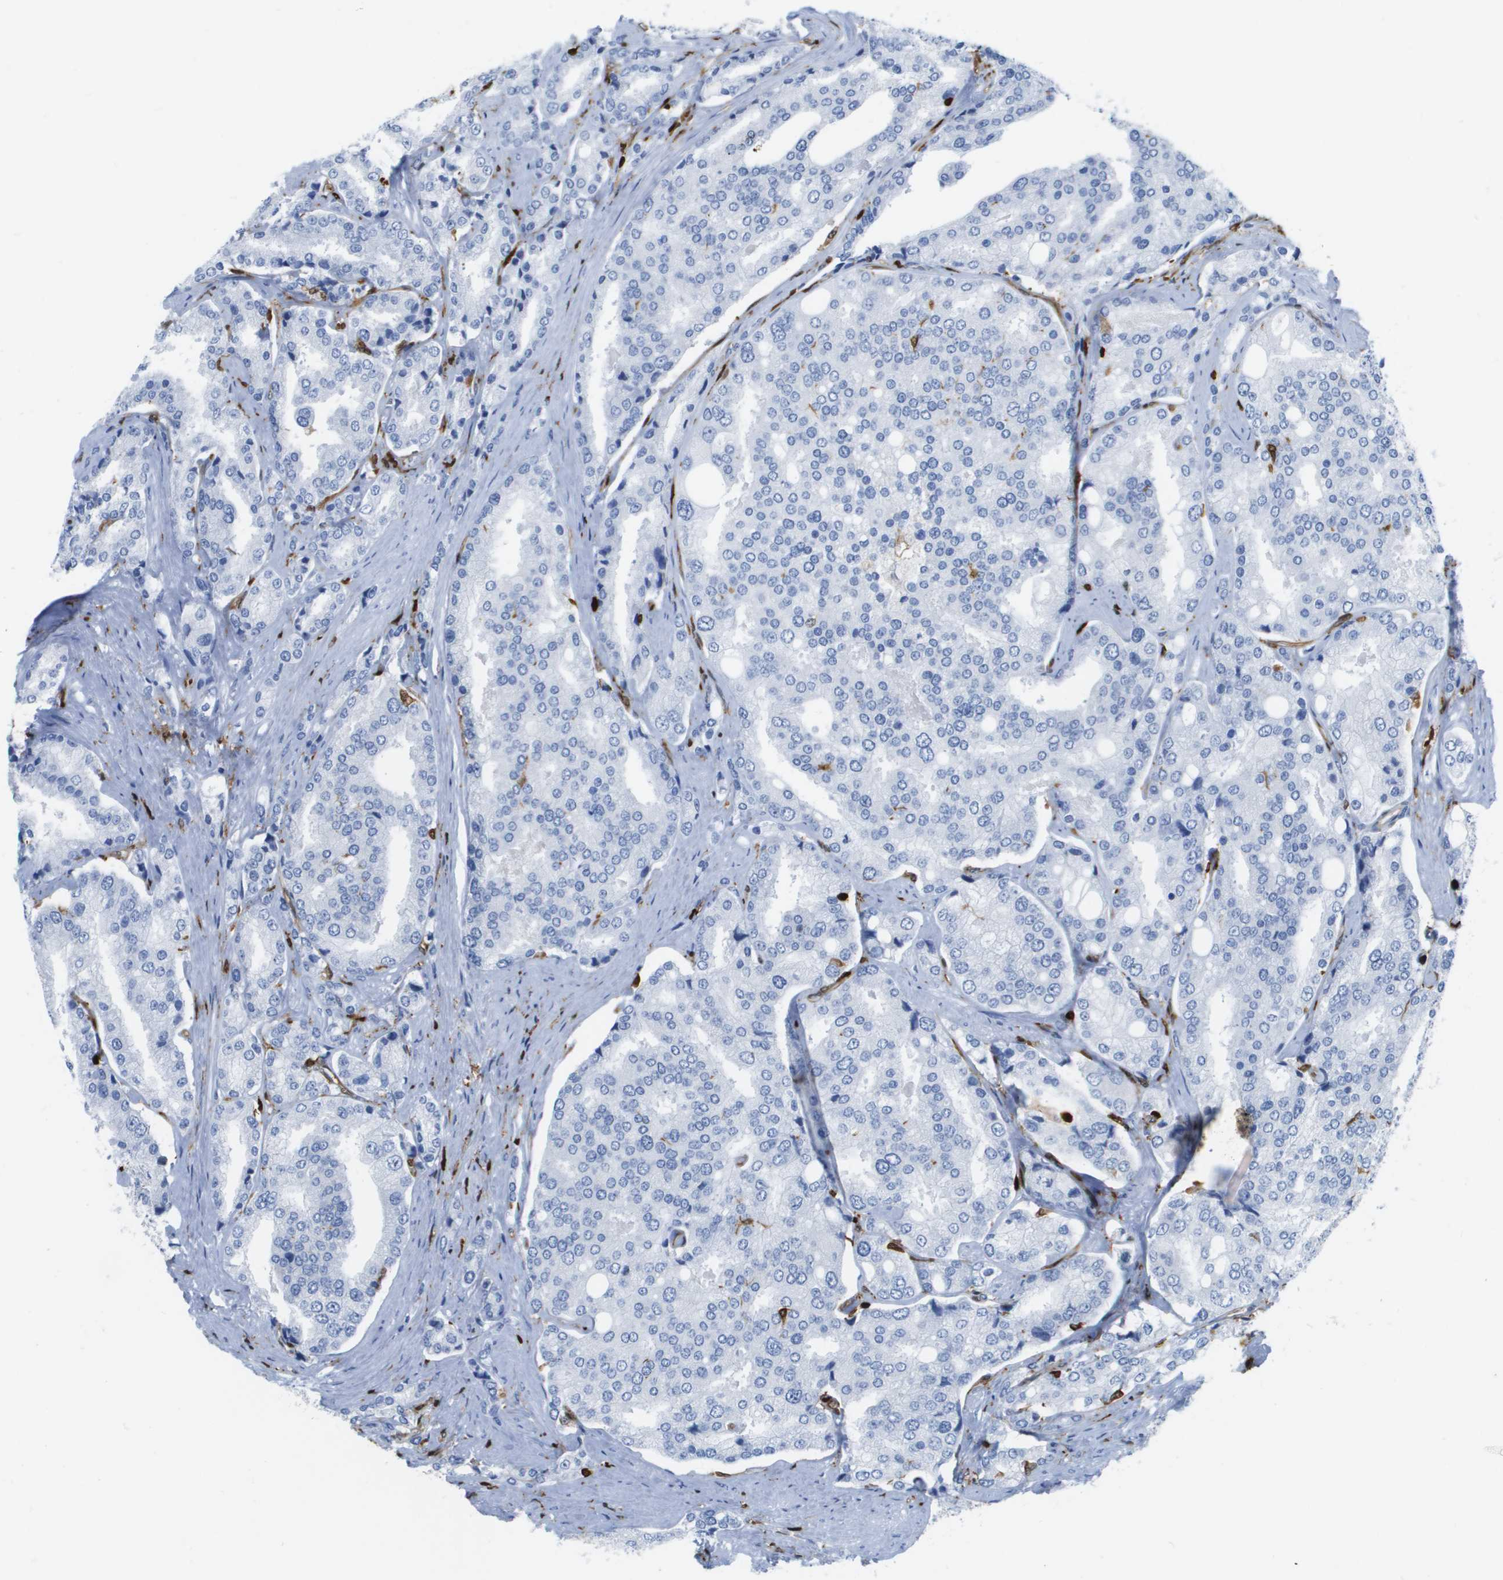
{"staining": {"intensity": "negative", "quantity": "none", "location": "none"}, "tissue": "prostate cancer", "cell_type": "Tumor cells", "image_type": "cancer", "snomed": [{"axis": "morphology", "description": "Adenocarcinoma, High grade"}, {"axis": "topography", "description": "Prostate"}], "caption": "Tumor cells show no significant expression in prostate cancer. Brightfield microscopy of IHC stained with DAB (3,3'-diaminobenzidine) (brown) and hematoxylin (blue), captured at high magnification.", "gene": "DOCK5", "patient": {"sex": "male", "age": 50}}